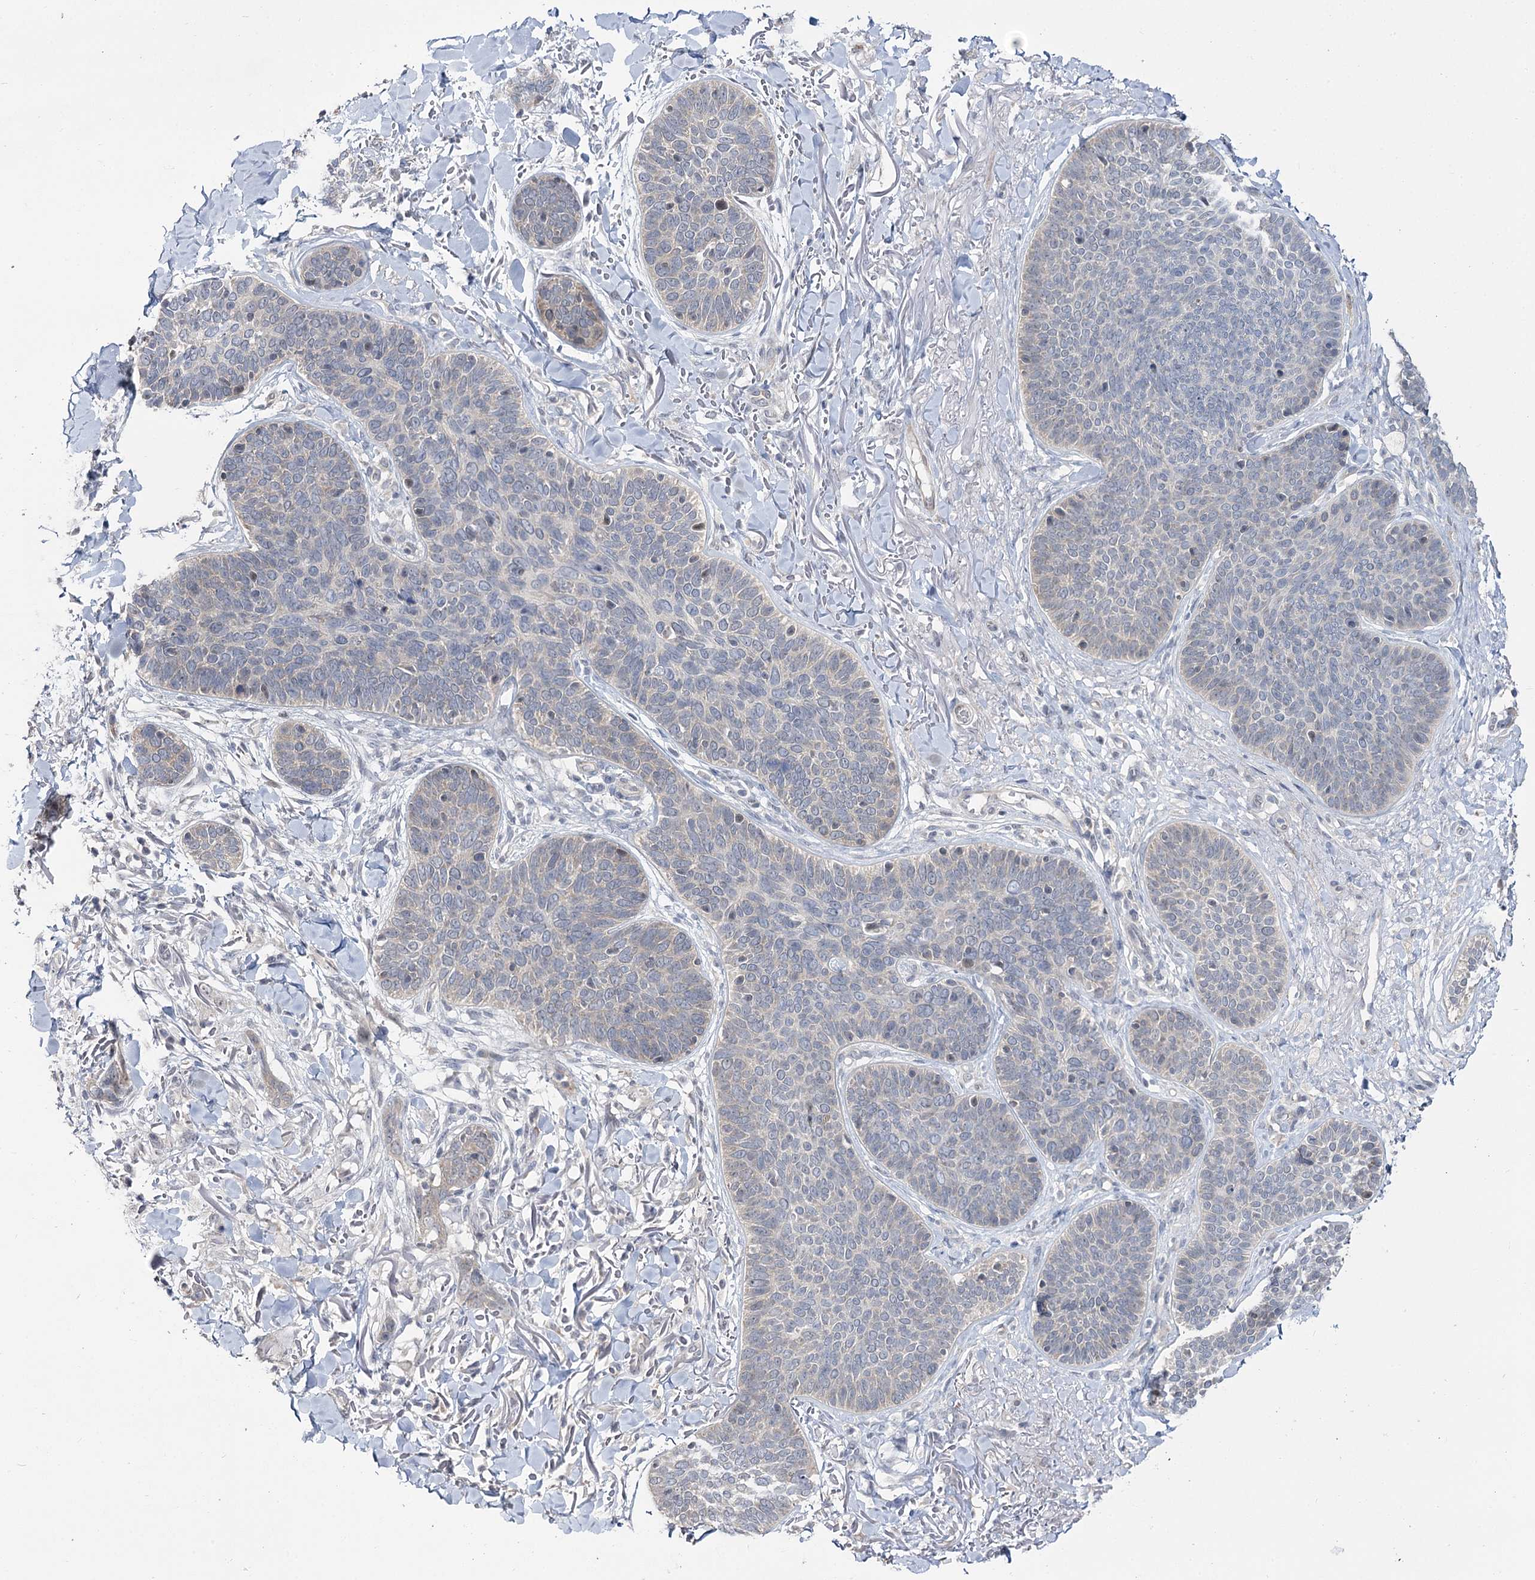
{"staining": {"intensity": "weak", "quantity": "<25%", "location": "cytoplasmic/membranous"}, "tissue": "skin cancer", "cell_type": "Tumor cells", "image_type": "cancer", "snomed": [{"axis": "morphology", "description": "Basal cell carcinoma"}, {"axis": "topography", "description": "Skin"}], "caption": "High magnification brightfield microscopy of skin cancer (basal cell carcinoma) stained with DAB (3,3'-diaminobenzidine) (brown) and counterstained with hematoxylin (blue): tumor cells show no significant expression.", "gene": "PHYHIPL", "patient": {"sex": "male", "age": 85}}